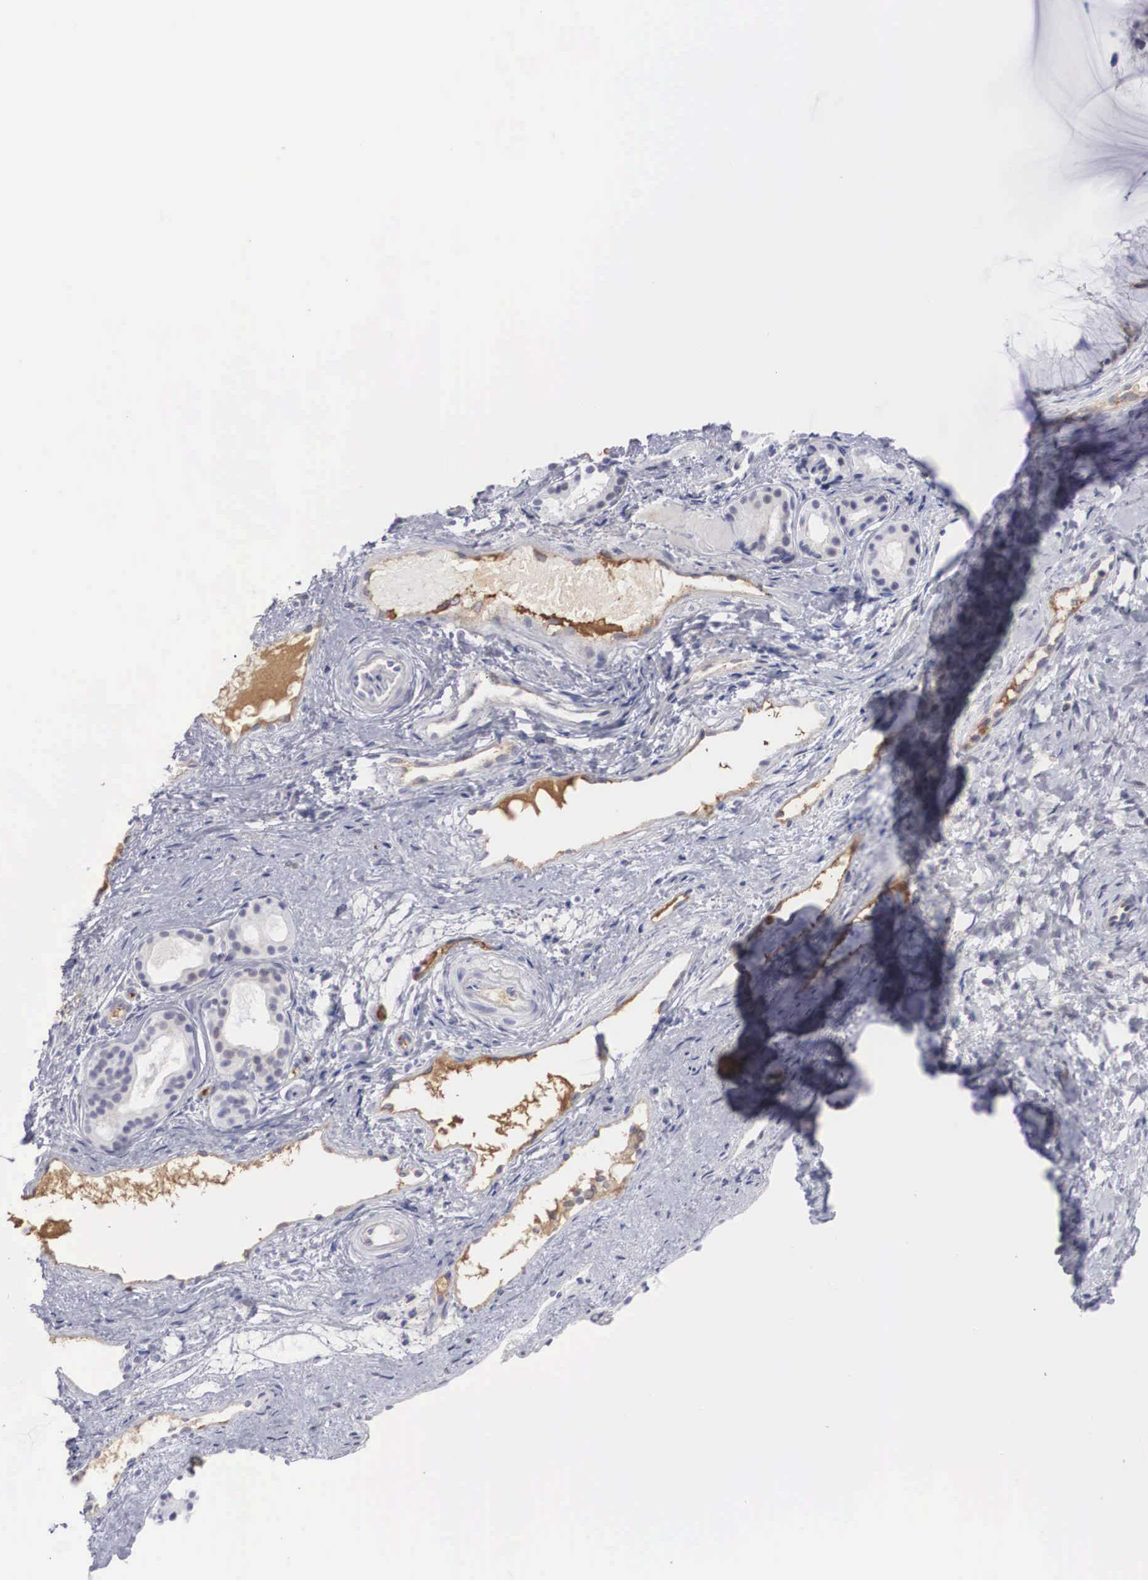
{"staining": {"intensity": "weak", "quantity": "<25%", "location": "cytoplasmic/membranous"}, "tissue": "nasopharynx", "cell_type": "Respiratory epithelial cells", "image_type": "normal", "snomed": [{"axis": "morphology", "description": "Normal tissue, NOS"}, {"axis": "topography", "description": "Nasopharynx"}], "caption": "Normal nasopharynx was stained to show a protein in brown. There is no significant staining in respiratory epithelial cells.", "gene": "RBPJ", "patient": {"sex": "female", "age": 78}}